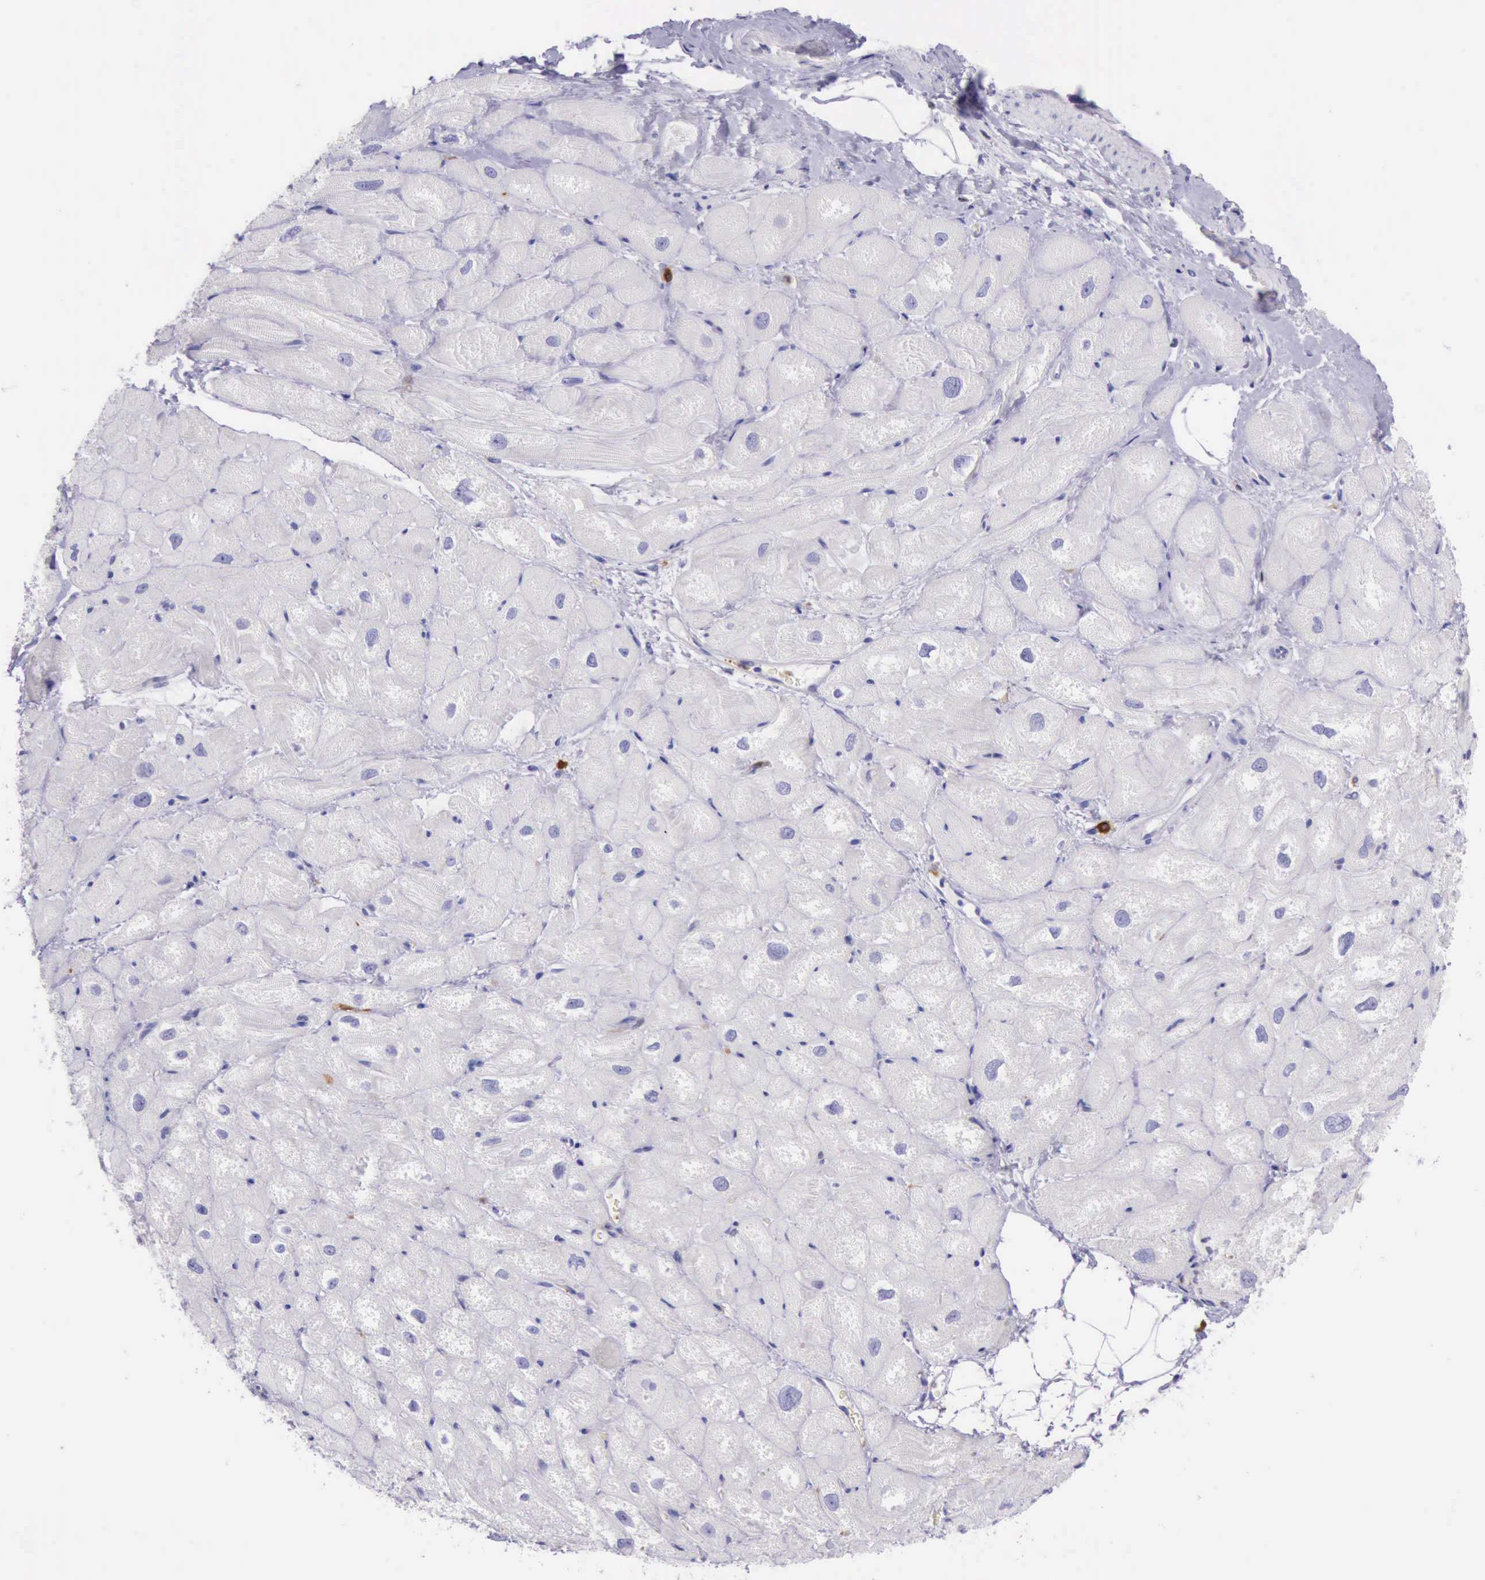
{"staining": {"intensity": "negative", "quantity": "none", "location": "none"}, "tissue": "heart muscle", "cell_type": "Cardiomyocytes", "image_type": "normal", "snomed": [{"axis": "morphology", "description": "Normal tissue, NOS"}, {"axis": "topography", "description": "Heart"}], "caption": "Immunohistochemical staining of benign human heart muscle demonstrates no significant expression in cardiomyocytes. The staining is performed using DAB (3,3'-diaminobenzidine) brown chromogen with nuclei counter-stained in using hematoxylin.", "gene": "BTK", "patient": {"sex": "male", "age": 49}}